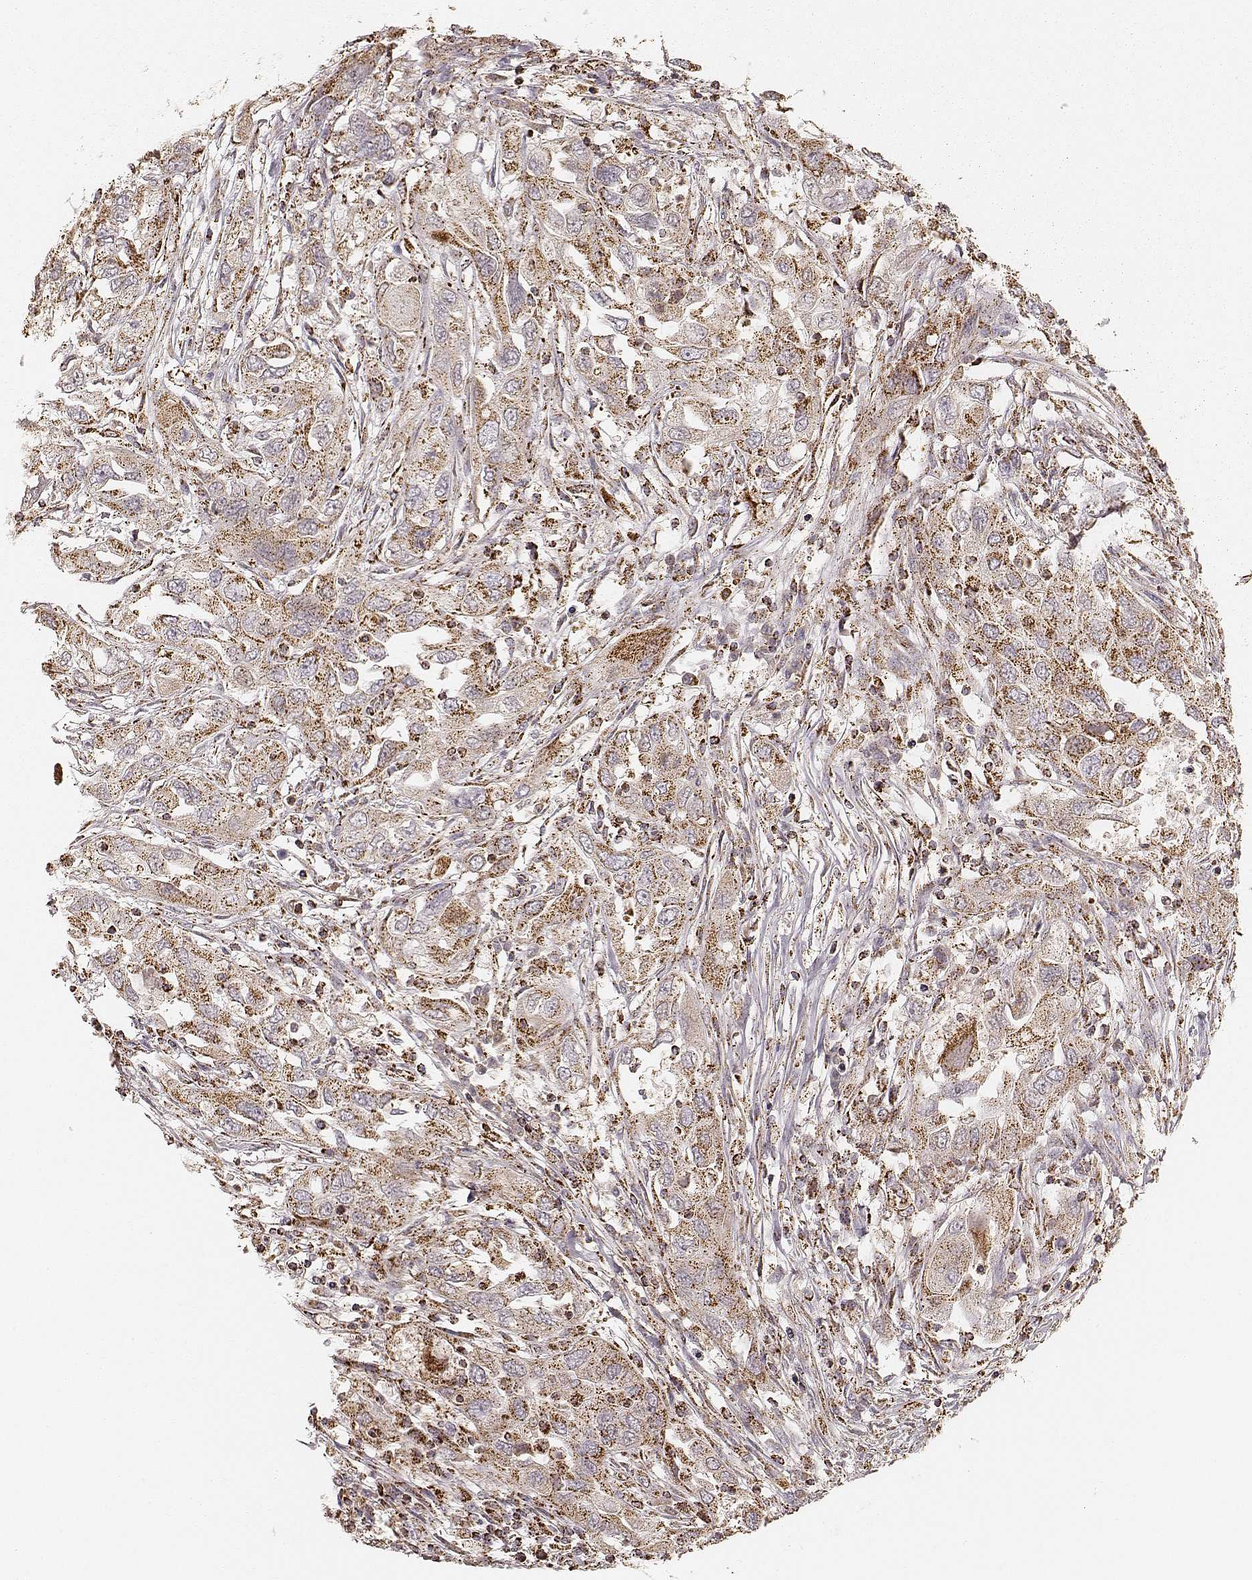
{"staining": {"intensity": "moderate", "quantity": ">75%", "location": "cytoplasmic/membranous"}, "tissue": "urothelial cancer", "cell_type": "Tumor cells", "image_type": "cancer", "snomed": [{"axis": "morphology", "description": "Urothelial carcinoma, High grade"}, {"axis": "topography", "description": "Urinary bladder"}], "caption": "Protein expression analysis of human high-grade urothelial carcinoma reveals moderate cytoplasmic/membranous staining in about >75% of tumor cells.", "gene": "CS", "patient": {"sex": "male", "age": 76}}